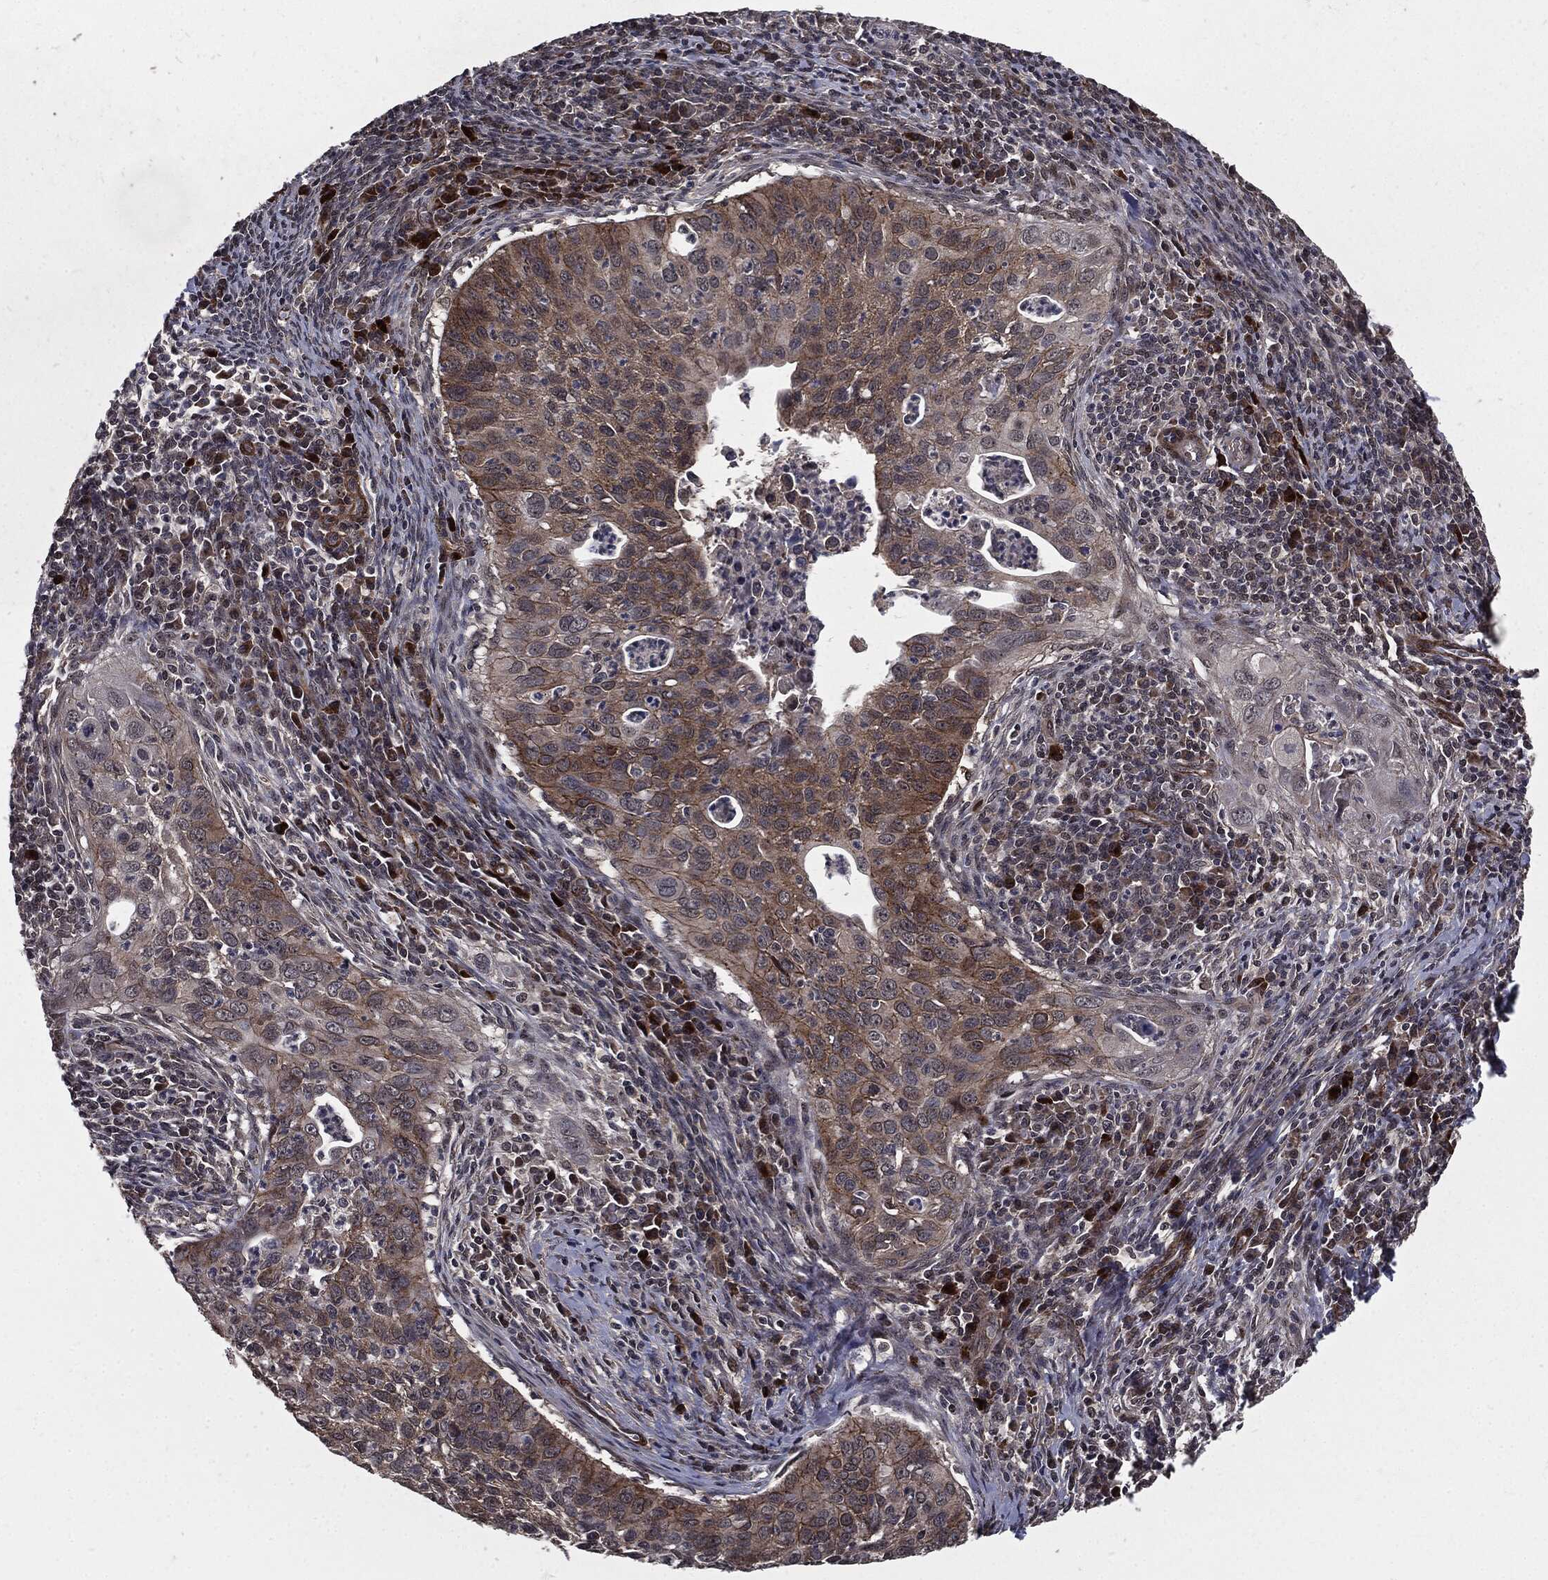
{"staining": {"intensity": "moderate", "quantity": "<25%", "location": "cytoplasmic/membranous"}, "tissue": "cervical cancer", "cell_type": "Tumor cells", "image_type": "cancer", "snomed": [{"axis": "morphology", "description": "Squamous cell carcinoma, NOS"}, {"axis": "topography", "description": "Cervix"}], "caption": "Cervical cancer tissue shows moderate cytoplasmic/membranous staining in approximately <25% of tumor cells", "gene": "PTPA", "patient": {"sex": "female", "age": 26}}